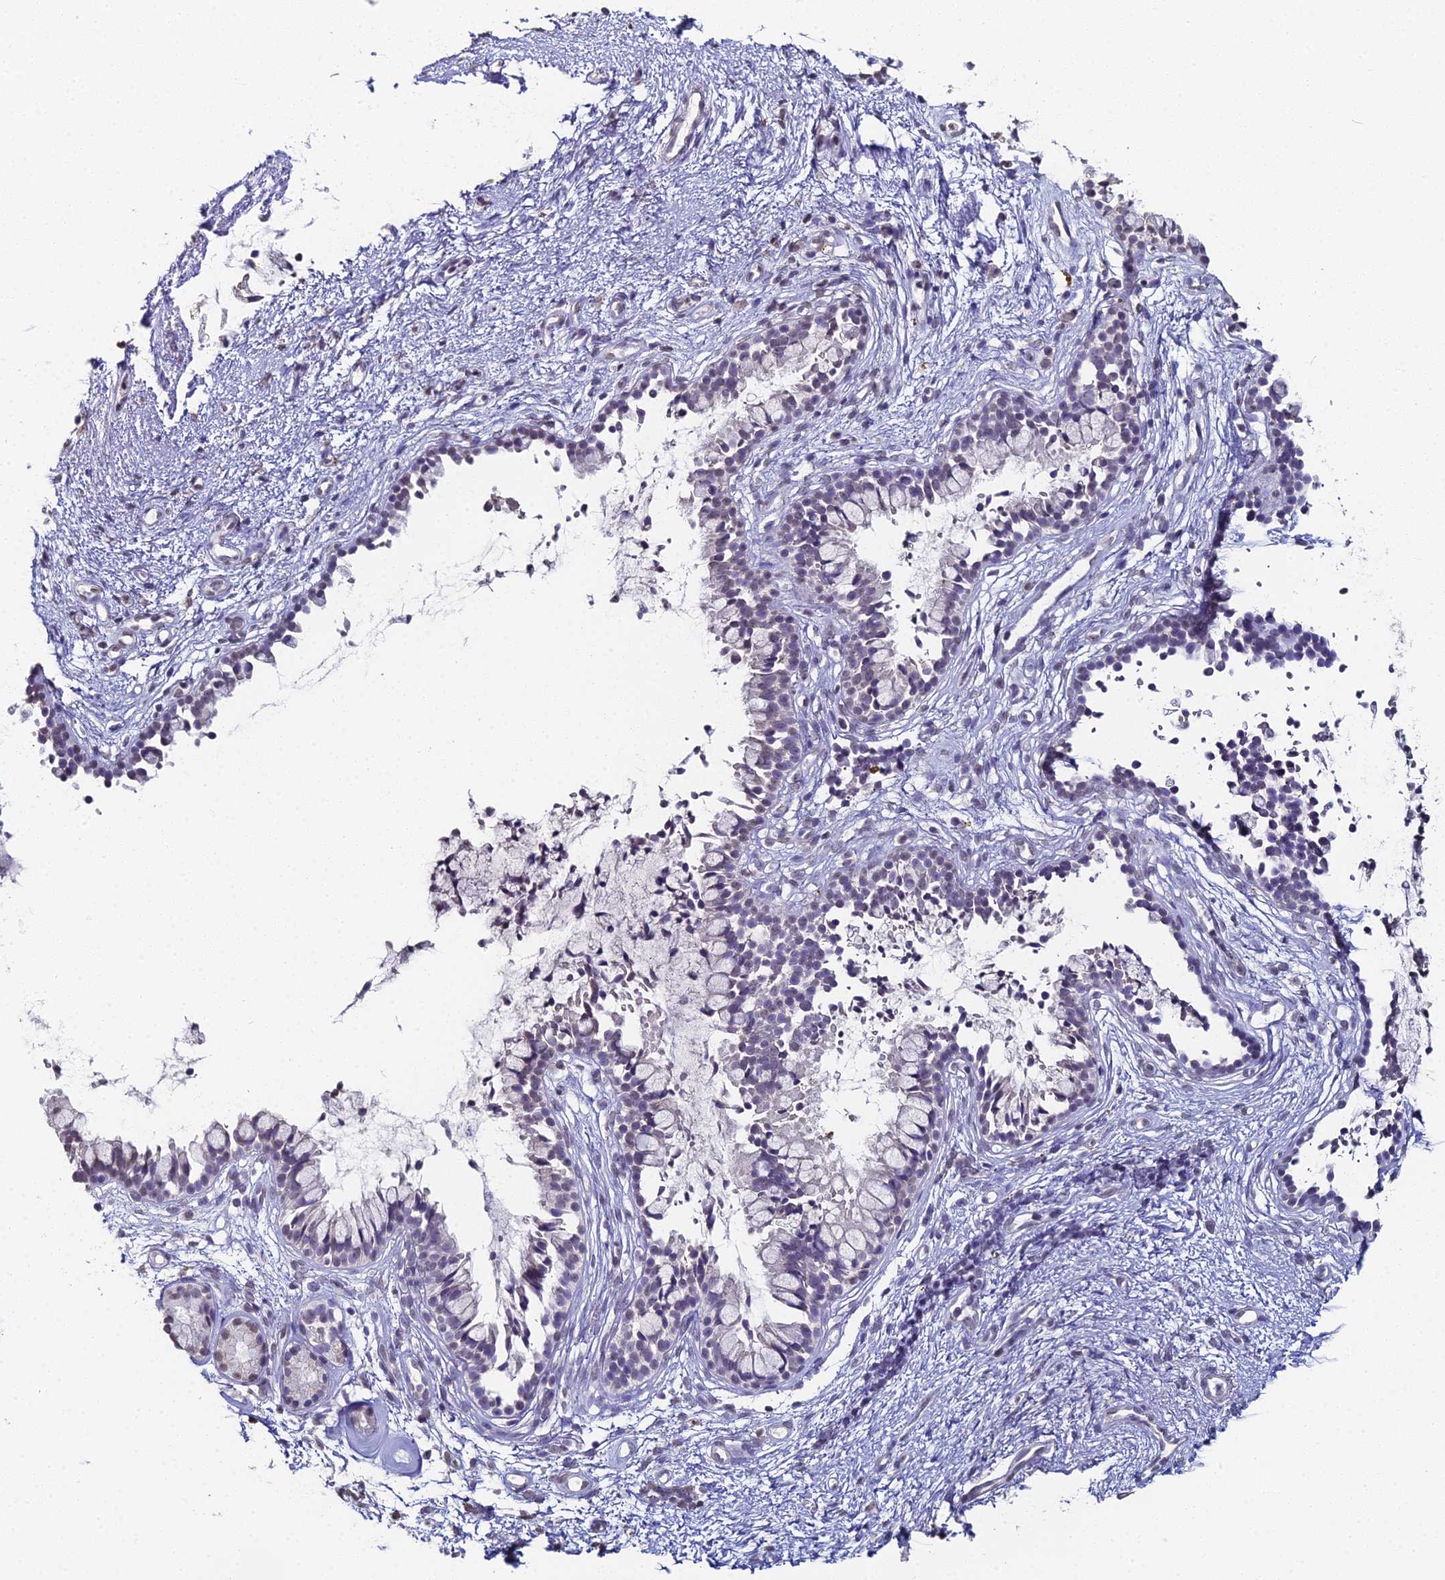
{"staining": {"intensity": "negative", "quantity": "none", "location": "none"}, "tissue": "nasopharynx", "cell_type": "Respiratory epithelial cells", "image_type": "normal", "snomed": [{"axis": "morphology", "description": "Normal tissue, NOS"}, {"axis": "topography", "description": "Nasopharynx"}], "caption": "Human nasopharynx stained for a protein using IHC reveals no expression in respiratory epithelial cells.", "gene": "PRR22", "patient": {"sex": "male", "age": 82}}